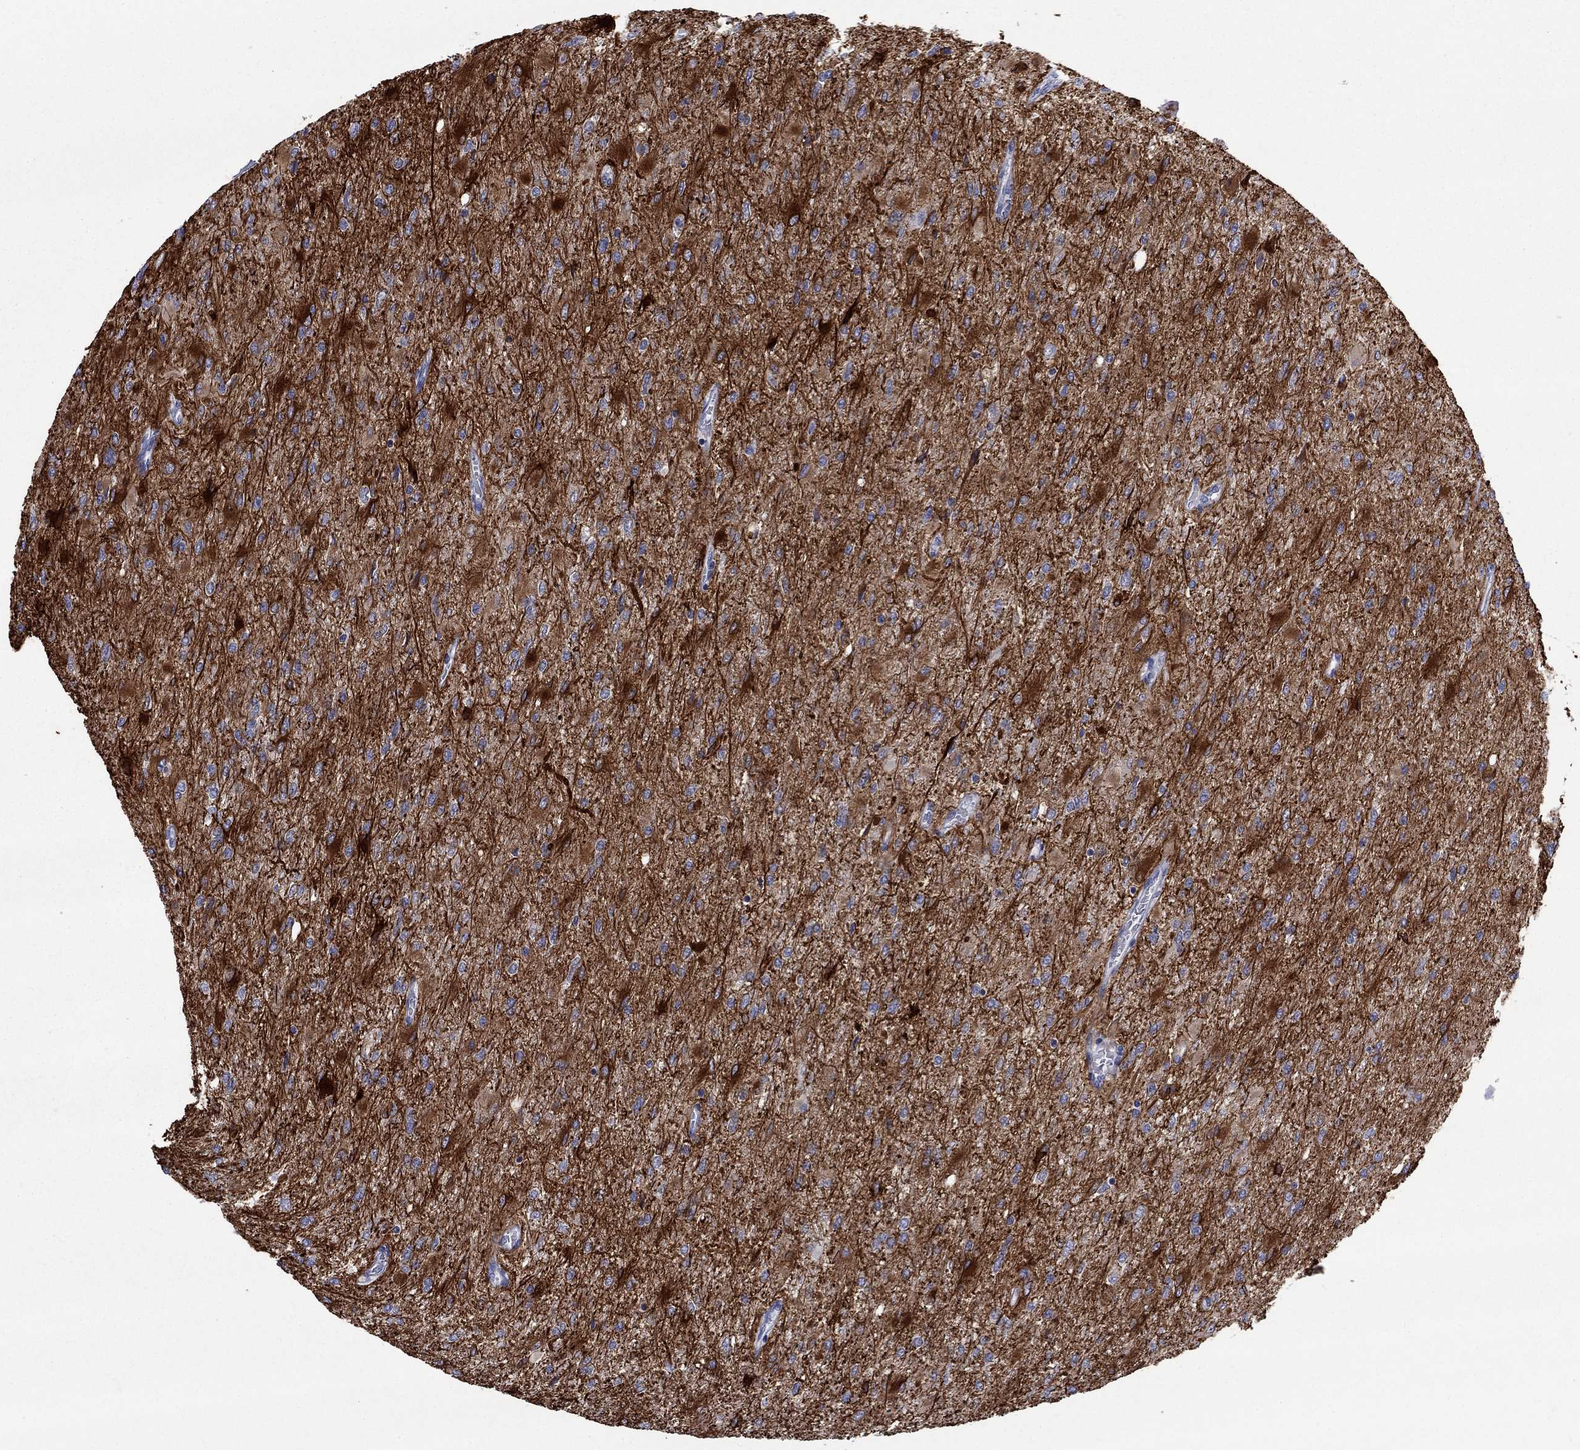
{"staining": {"intensity": "negative", "quantity": "none", "location": "none"}, "tissue": "glioma", "cell_type": "Tumor cells", "image_type": "cancer", "snomed": [{"axis": "morphology", "description": "Glioma, malignant, High grade"}, {"axis": "topography", "description": "Cerebral cortex"}], "caption": "A histopathology image of human malignant glioma (high-grade) is negative for staining in tumor cells. (Stains: DAB IHC with hematoxylin counter stain, Microscopy: brightfield microscopy at high magnification).", "gene": "FXR1", "patient": {"sex": "female", "age": 36}}